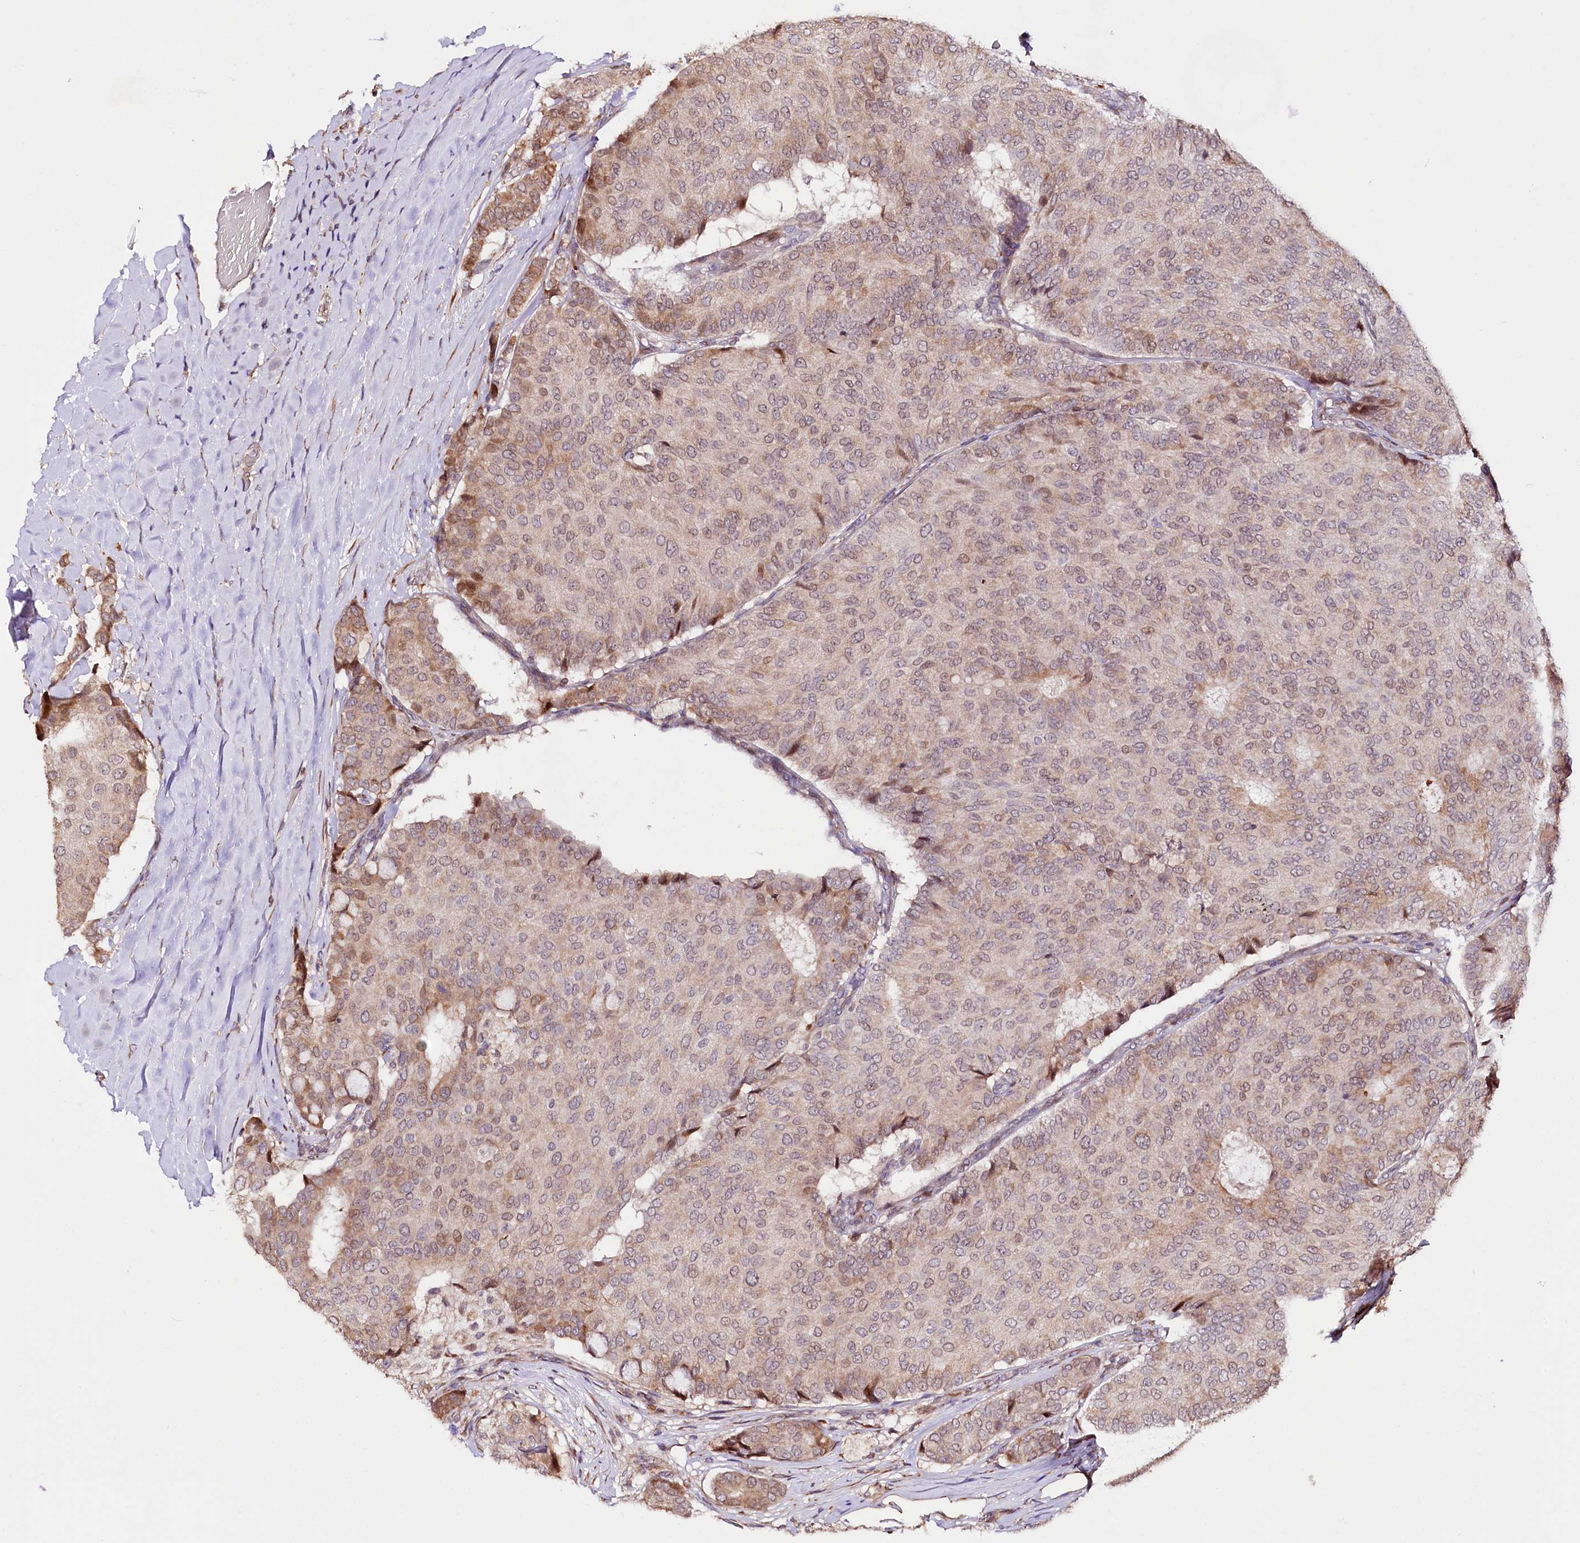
{"staining": {"intensity": "moderate", "quantity": "25%-75%", "location": "cytoplasmic/membranous"}, "tissue": "breast cancer", "cell_type": "Tumor cells", "image_type": "cancer", "snomed": [{"axis": "morphology", "description": "Duct carcinoma"}, {"axis": "topography", "description": "Breast"}], "caption": "Immunohistochemistry image of neoplastic tissue: human breast cancer stained using immunohistochemistry (IHC) shows medium levels of moderate protein expression localized specifically in the cytoplasmic/membranous of tumor cells, appearing as a cytoplasmic/membranous brown color.", "gene": "CUTC", "patient": {"sex": "female", "age": 75}}